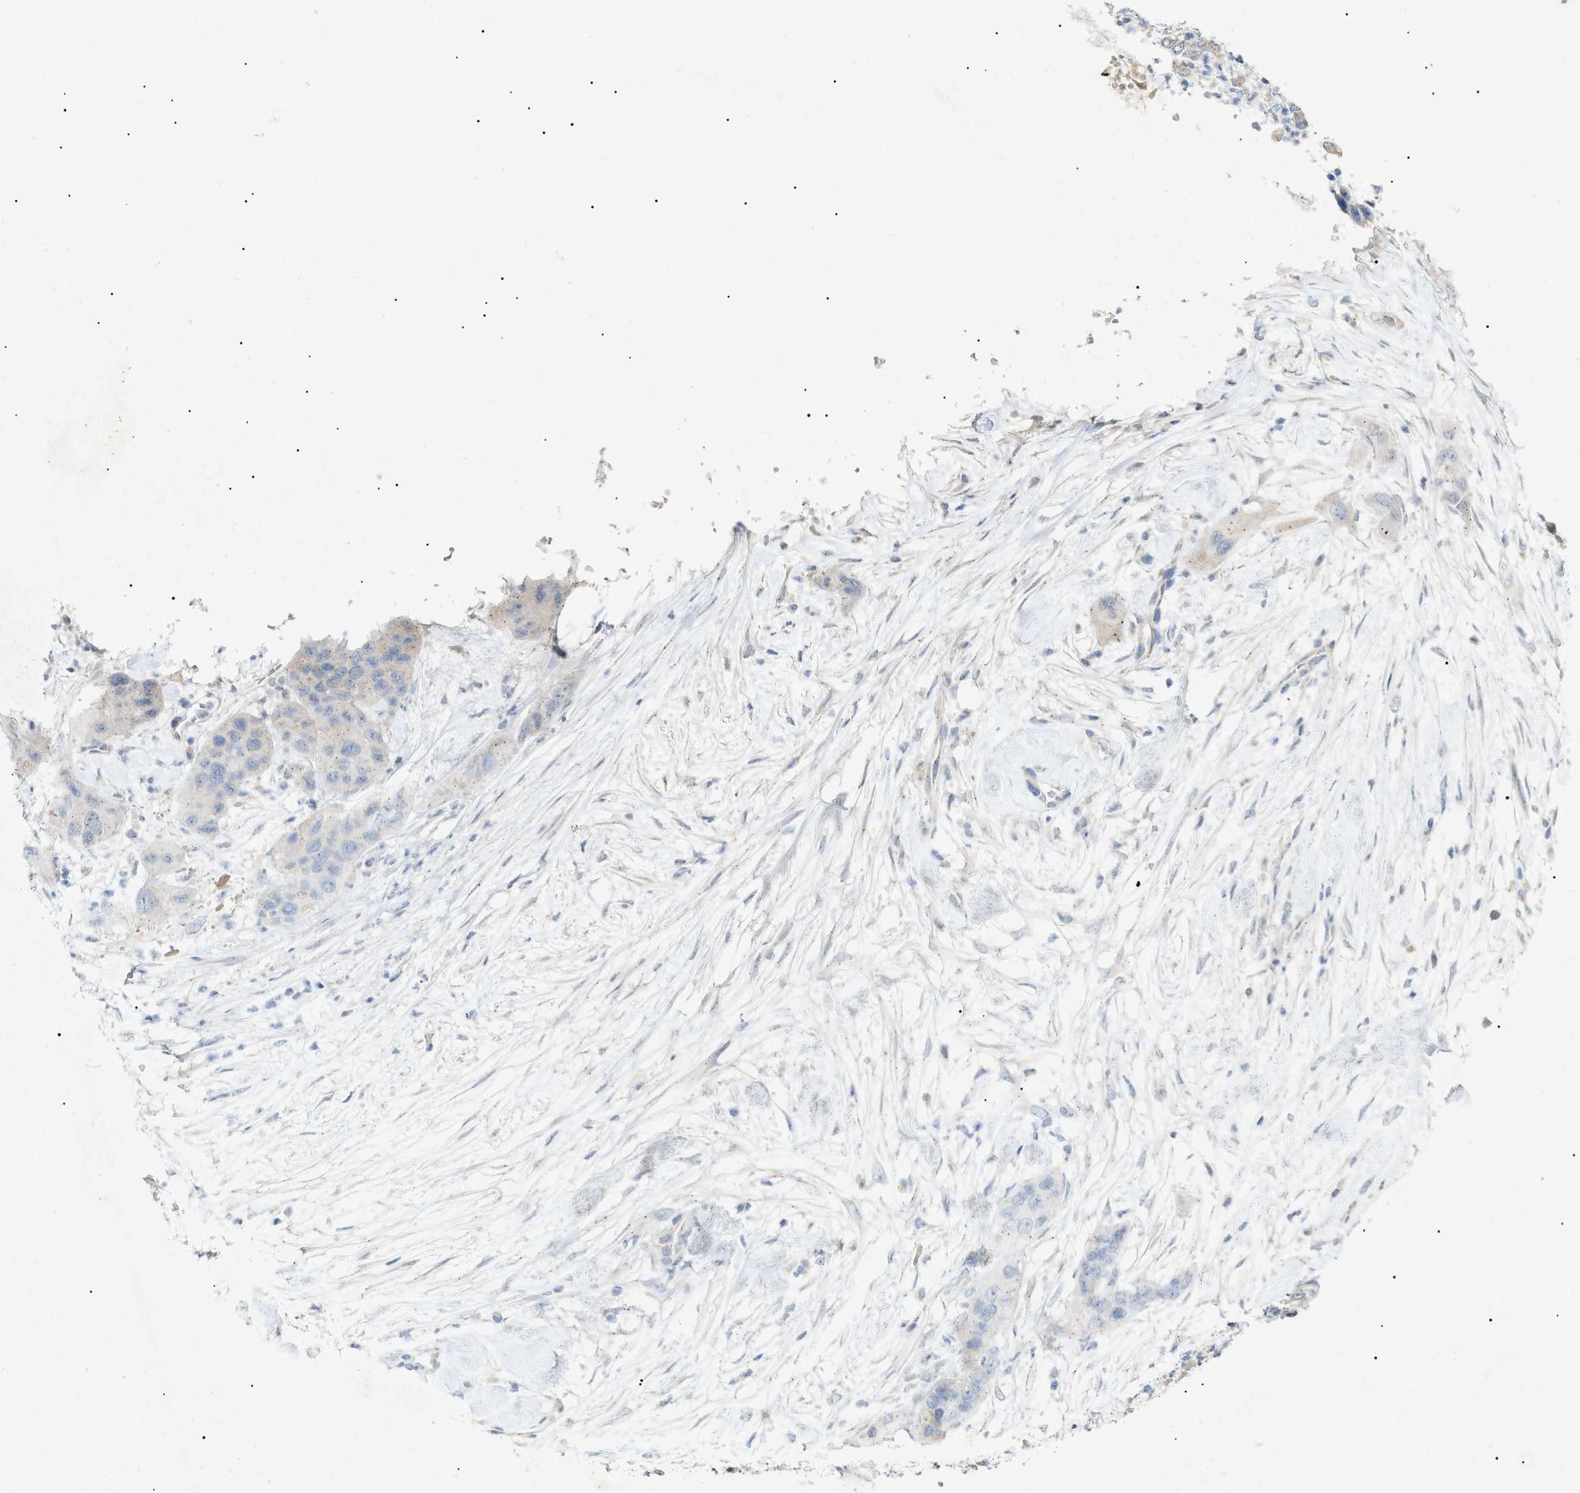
{"staining": {"intensity": "negative", "quantity": "none", "location": "none"}, "tissue": "pancreatic cancer", "cell_type": "Tumor cells", "image_type": "cancer", "snomed": [{"axis": "morphology", "description": "Adenocarcinoma, NOS"}, {"axis": "topography", "description": "Pancreas"}], "caption": "Micrograph shows no protein expression in tumor cells of adenocarcinoma (pancreatic) tissue.", "gene": "SLC25A31", "patient": {"sex": "female", "age": 71}}